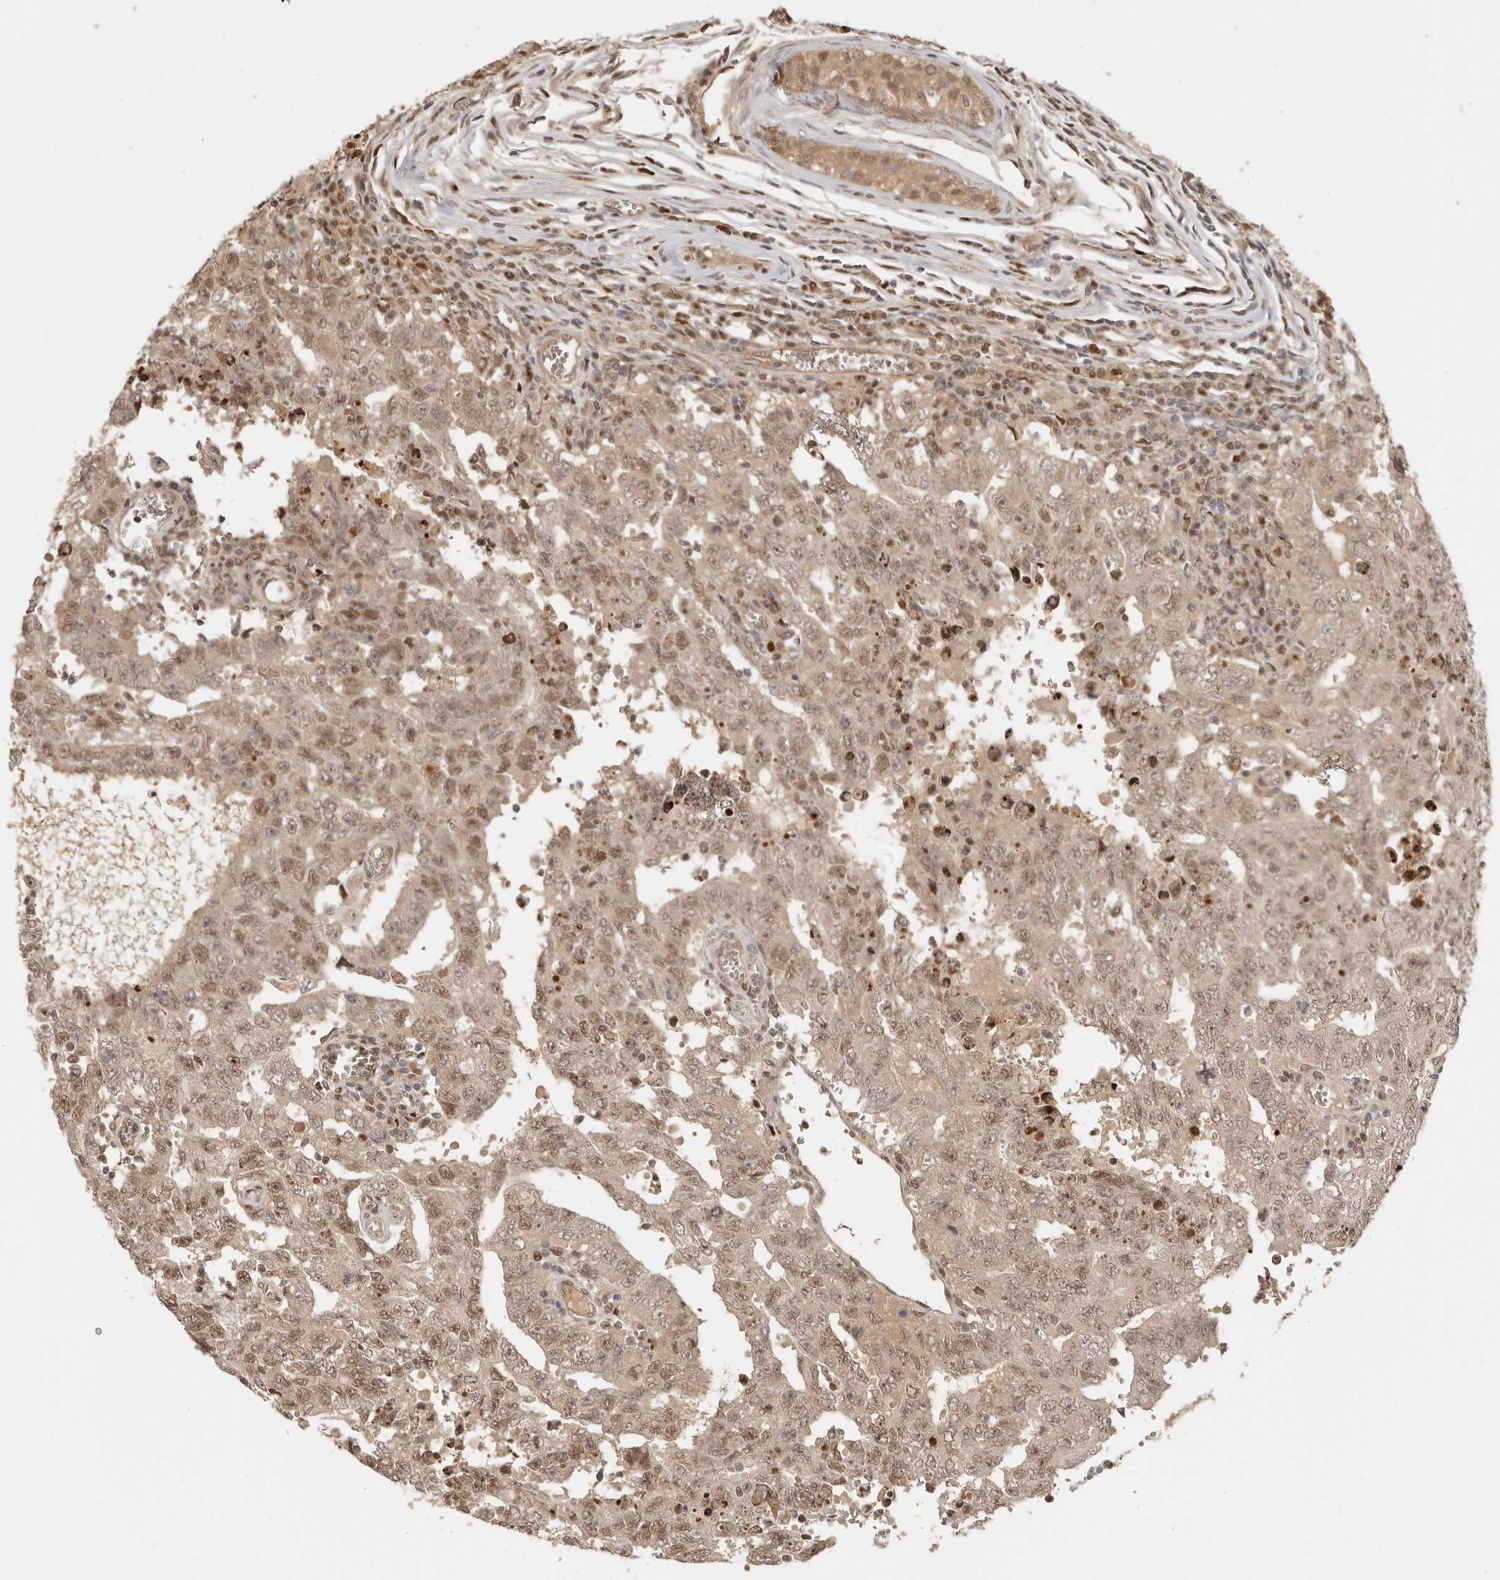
{"staining": {"intensity": "moderate", "quantity": ">75%", "location": "cytoplasmic/membranous,nuclear"}, "tissue": "testis cancer", "cell_type": "Tumor cells", "image_type": "cancer", "snomed": [{"axis": "morphology", "description": "Carcinoma, Embryonal, NOS"}, {"axis": "topography", "description": "Testis"}], "caption": "Immunohistochemistry (DAB (3,3'-diaminobenzidine)) staining of human testis cancer (embryonal carcinoma) demonstrates moderate cytoplasmic/membranous and nuclear protein positivity in about >75% of tumor cells.", "gene": "PSMA5", "patient": {"sex": "male", "age": 26}}